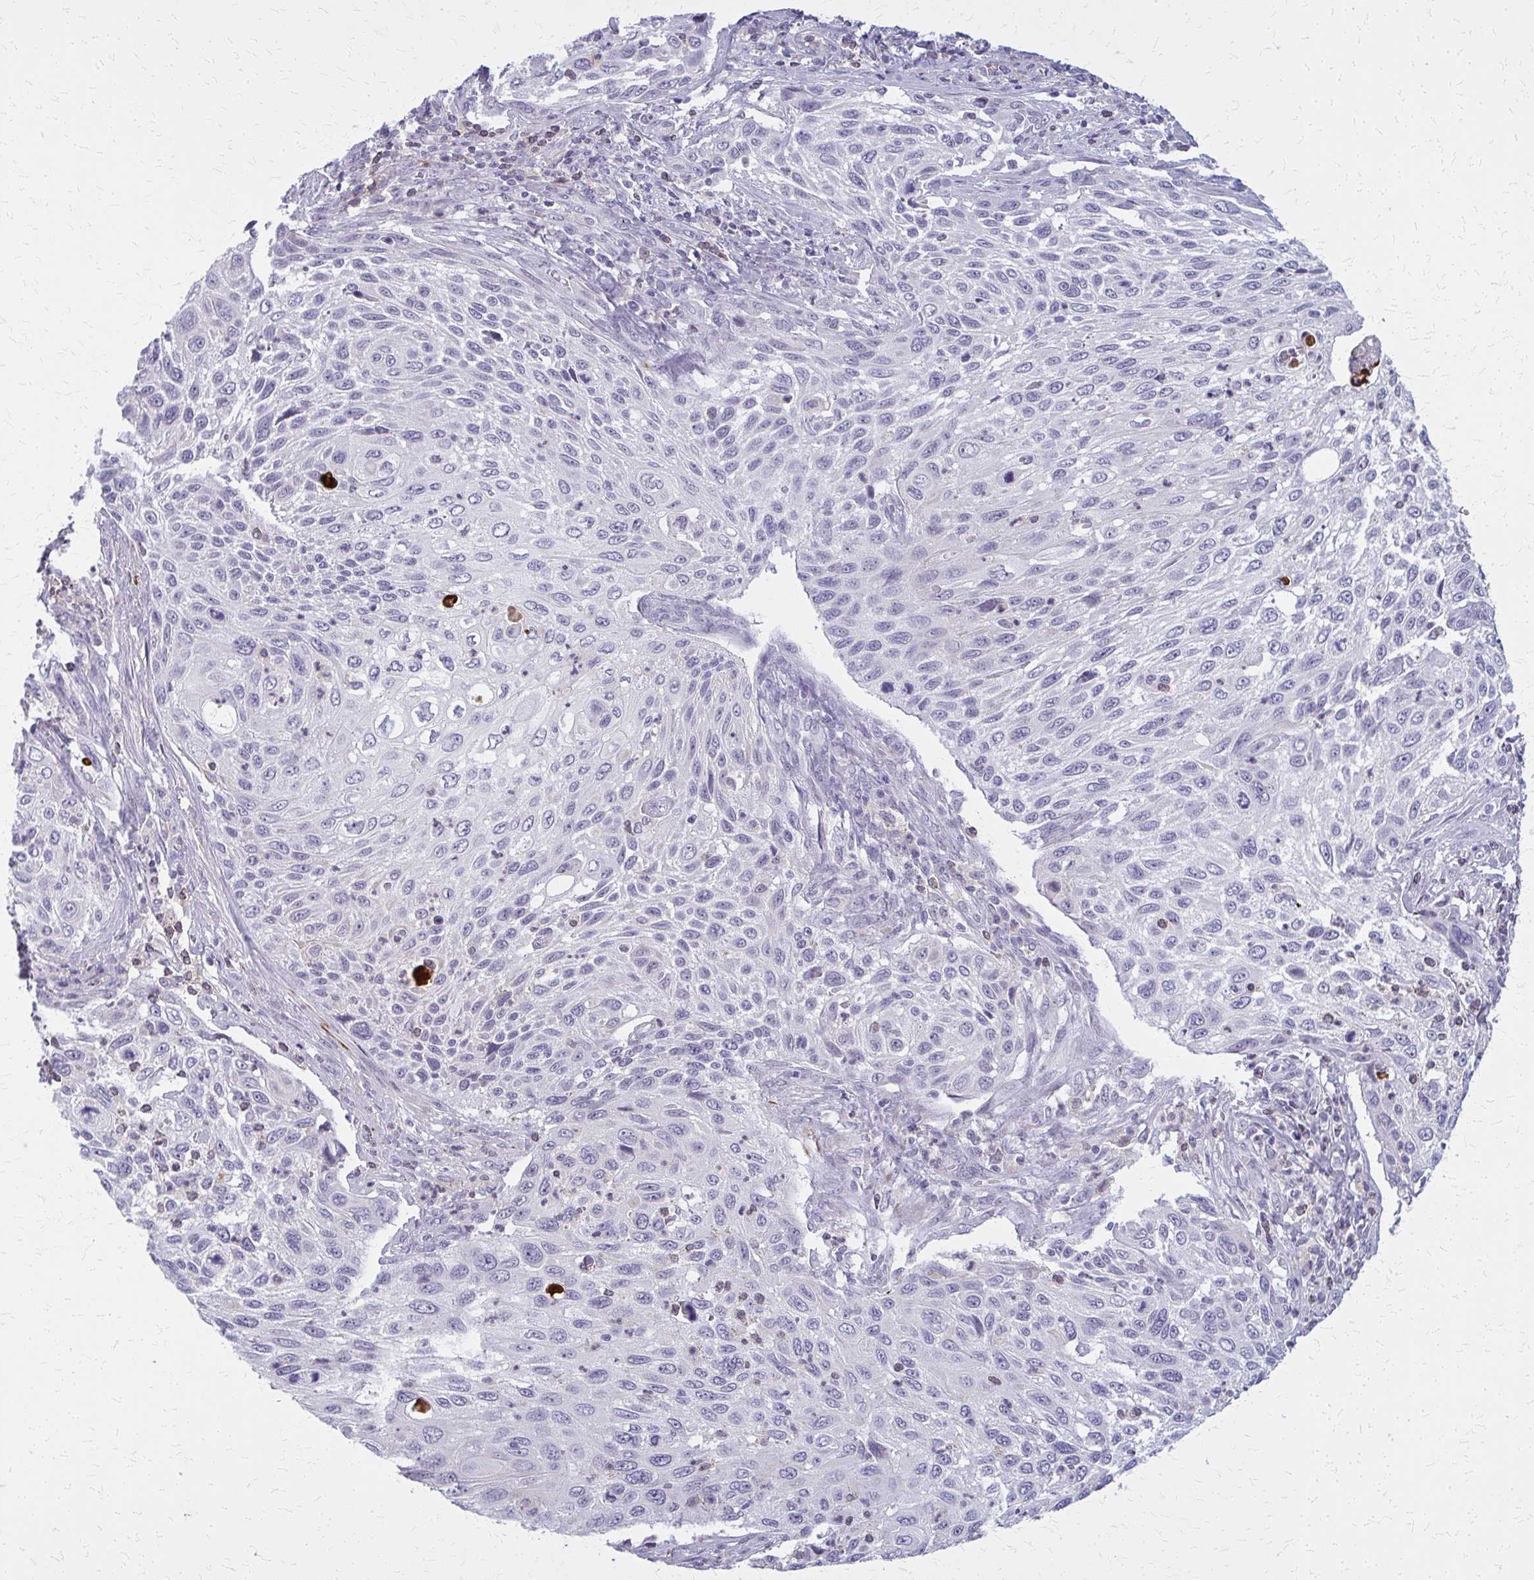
{"staining": {"intensity": "negative", "quantity": "none", "location": "none"}, "tissue": "cervical cancer", "cell_type": "Tumor cells", "image_type": "cancer", "snomed": [{"axis": "morphology", "description": "Squamous cell carcinoma, NOS"}, {"axis": "topography", "description": "Cervix"}], "caption": "There is no significant staining in tumor cells of cervical cancer (squamous cell carcinoma).", "gene": "CASQ2", "patient": {"sex": "female", "age": 70}}